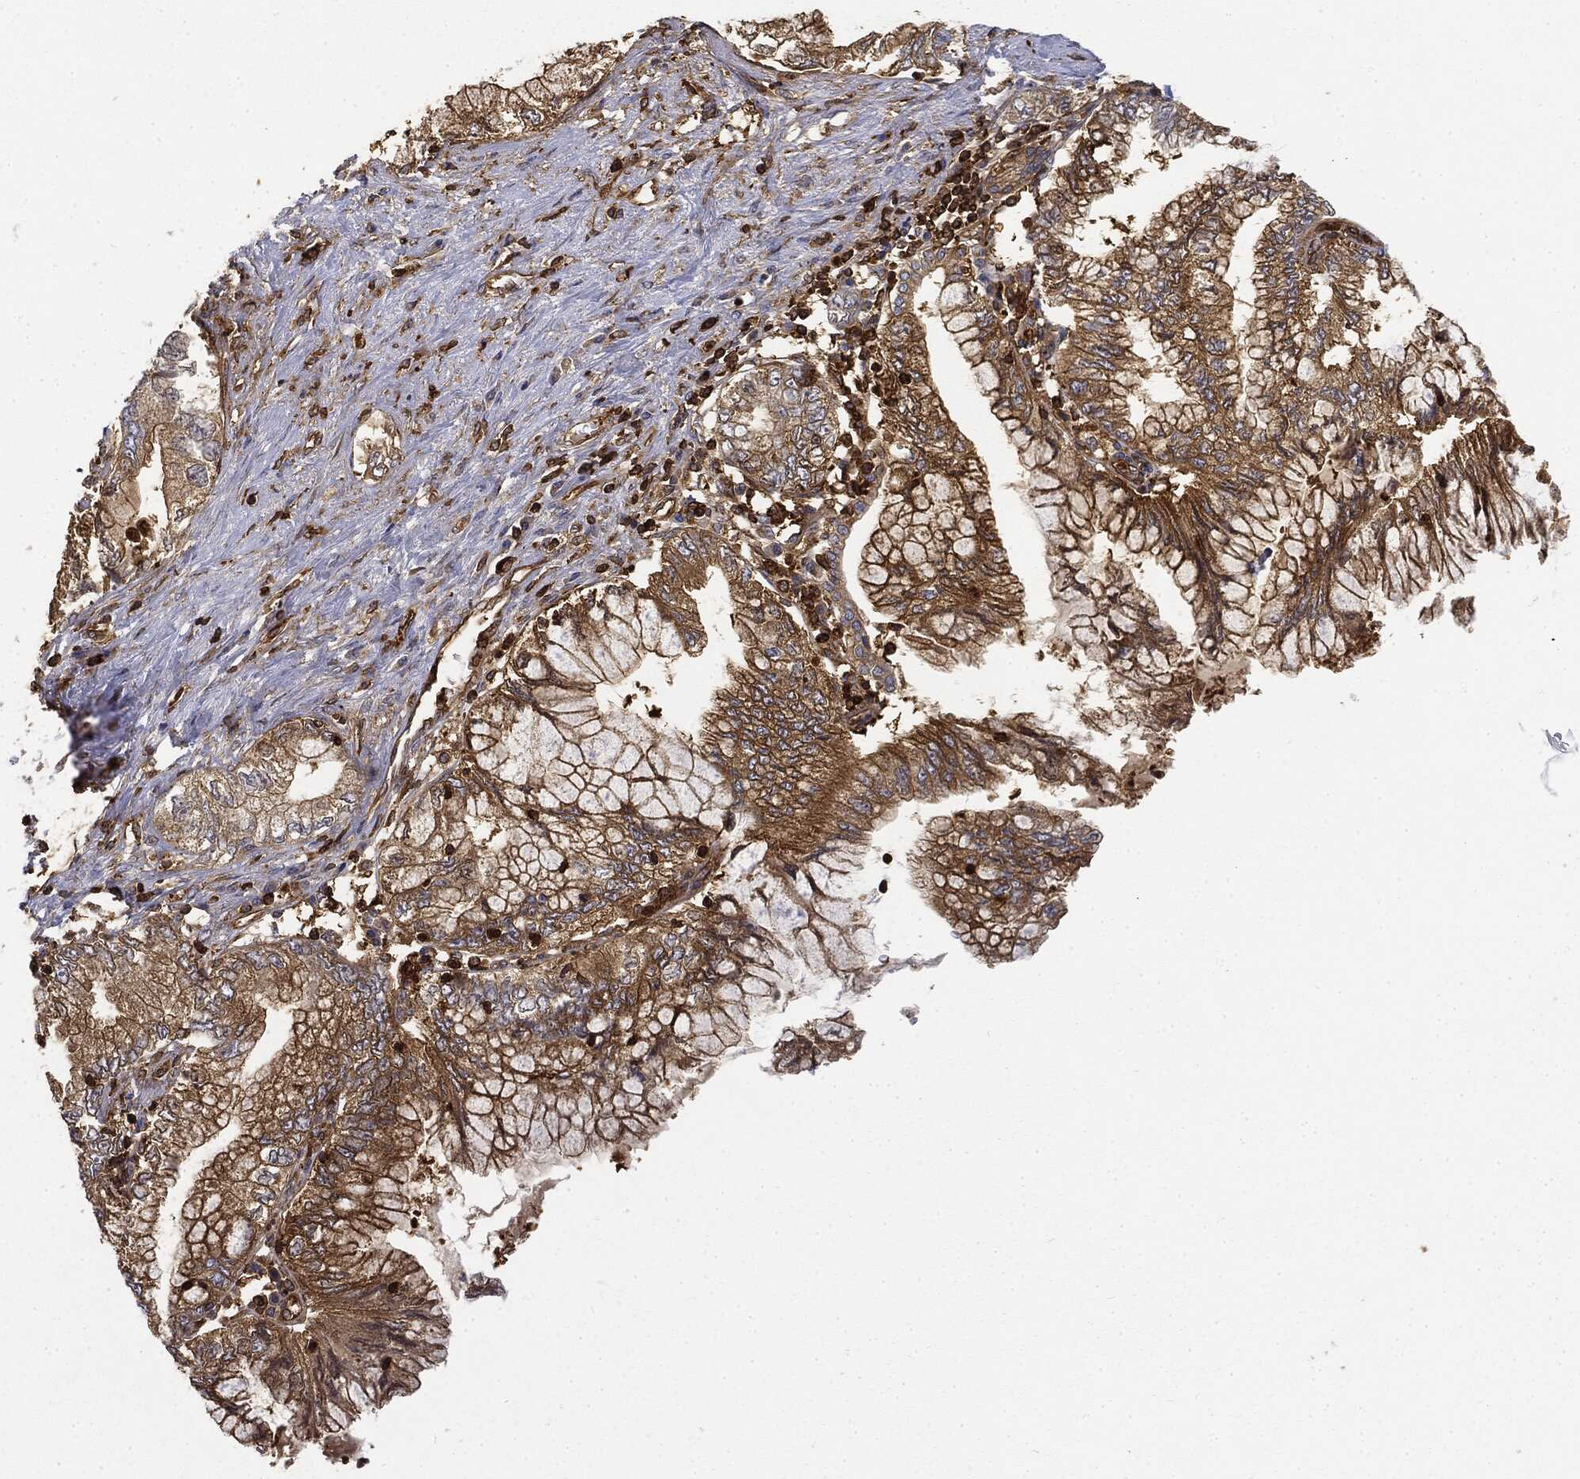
{"staining": {"intensity": "strong", "quantity": ">75%", "location": "cytoplasmic/membranous"}, "tissue": "pancreatic cancer", "cell_type": "Tumor cells", "image_type": "cancer", "snomed": [{"axis": "morphology", "description": "Adenocarcinoma, NOS"}, {"axis": "topography", "description": "Pancreas"}], "caption": "Immunohistochemistry (IHC) photomicrograph of human pancreatic adenocarcinoma stained for a protein (brown), which exhibits high levels of strong cytoplasmic/membranous staining in about >75% of tumor cells.", "gene": "WDR1", "patient": {"sex": "female", "age": 73}}